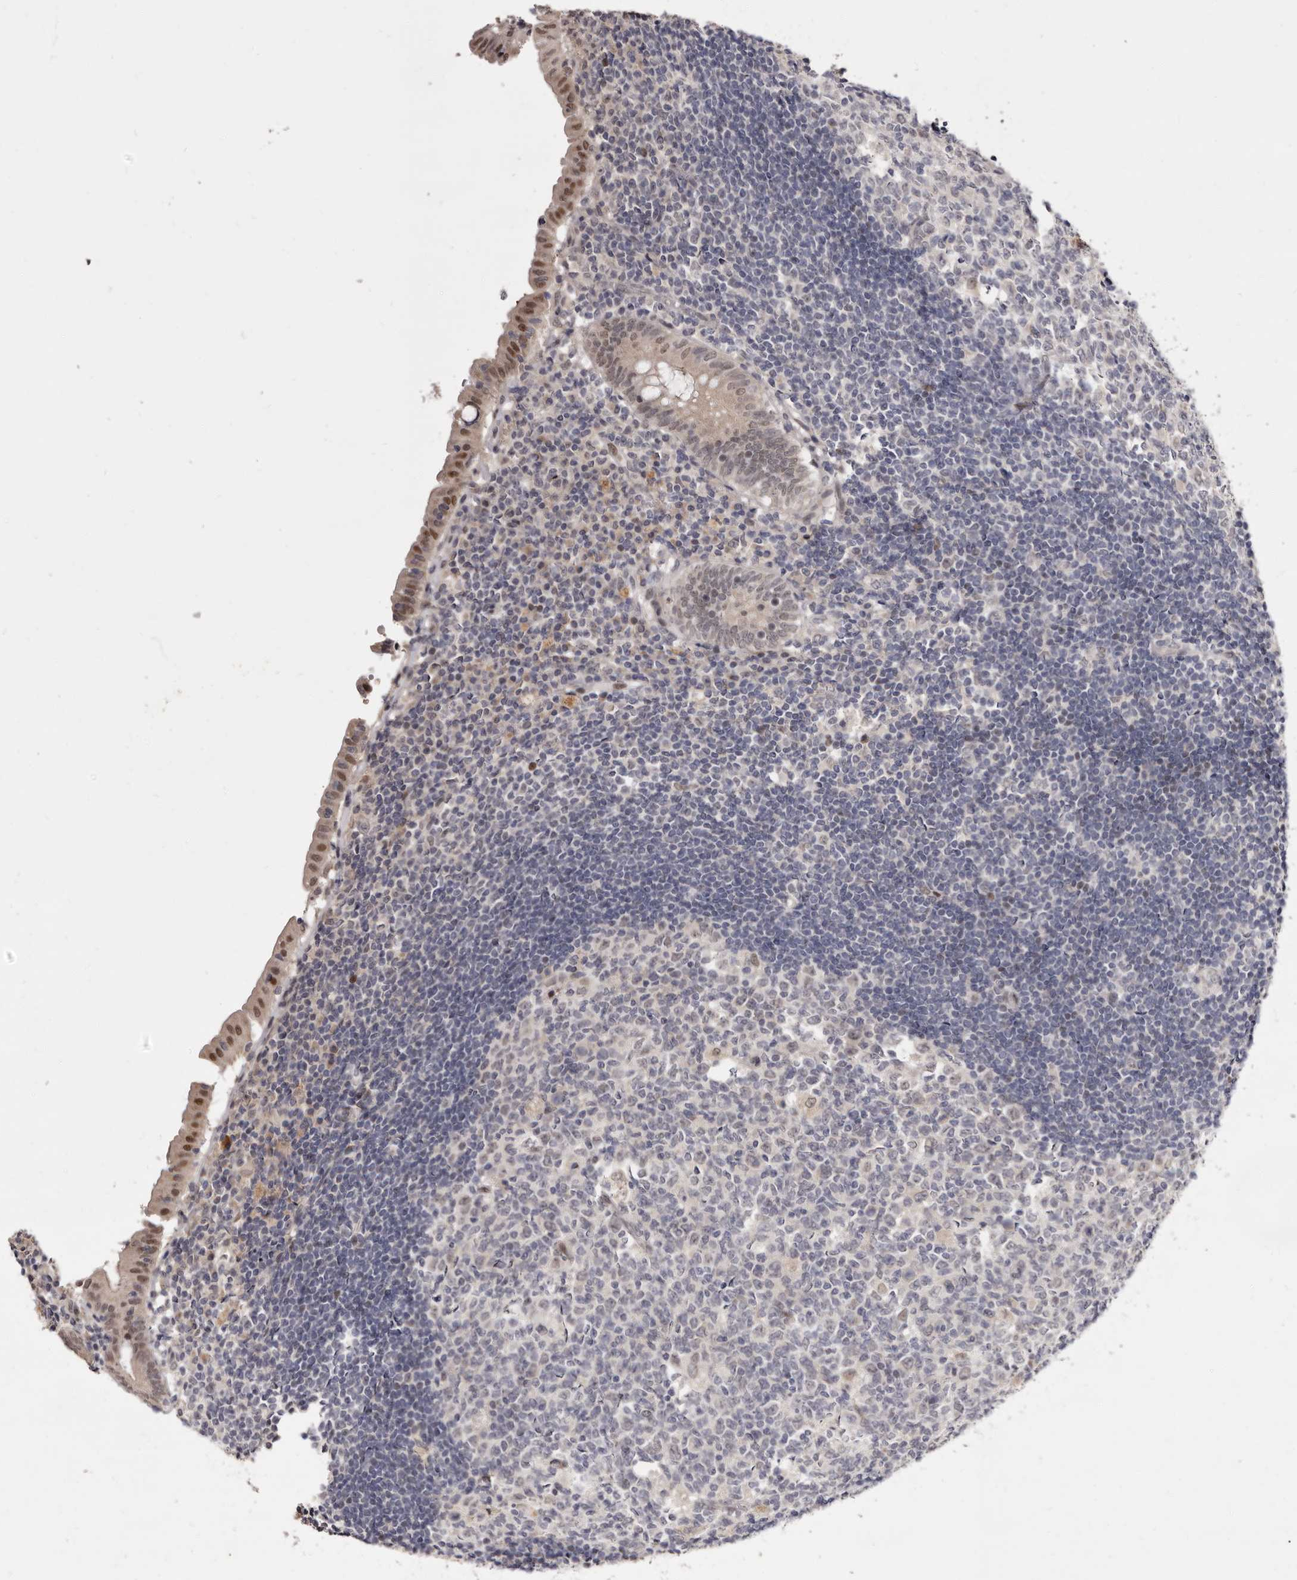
{"staining": {"intensity": "moderate", "quantity": "25%-75%", "location": "nuclear"}, "tissue": "appendix", "cell_type": "Glandular cells", "image_type": "normal", "snomed": [{"axis": "morphology", "description": "Normal tissue, NOS"}, {"axis": "topography", "description": "Appendix"}], "caption": "Immunohistochemistry micrograph of unremarkable human appendix stained for a protein (brown), which demonstrates medium levels of moderate nuclear positivity in approximately 25%-75% of glandular cells.", "gene": "ZNF326", "patient": {"sex": "female", "age": 54}}